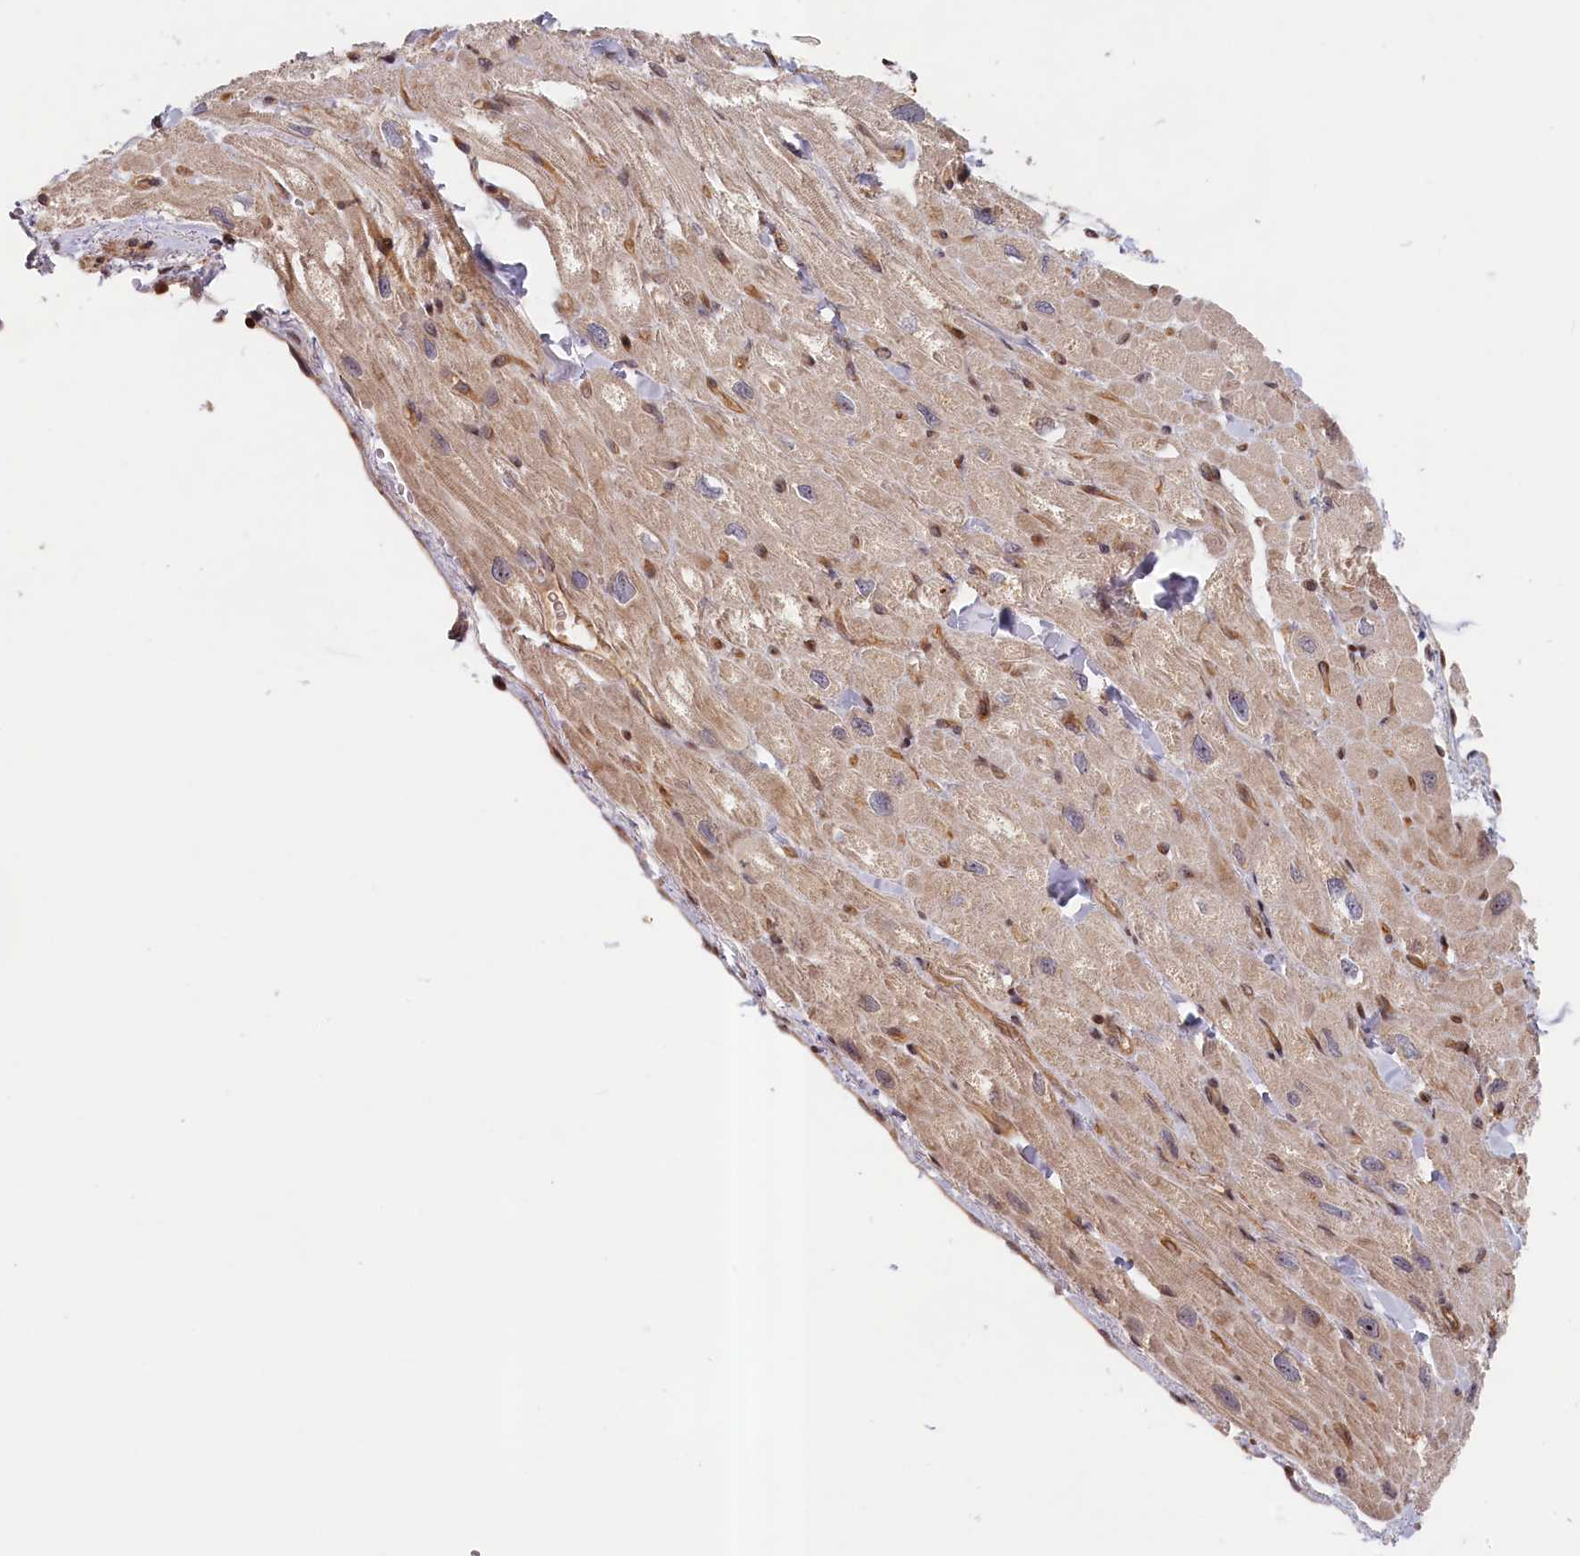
{"staining": {"intensity": "weak", "quantity": "25%-75%", "location": "cytoplasmic/membranous"}, "tissue": "heart muscle", "cell_type": "Cardiomyocytes", "image_type": "normal", "snomed": [{"axis": "morphology", "description": "Normal tissue, NOS"}, {"axis": "topography", "description": "Heart"}], "caption": "Weak cytoplasmic/membranous protein staining is identified in approximately 25%-75% of cardiomyocytes in heart muscle.", "gene": "CEP44", "patient": {"sex": "male", "age": 65}}